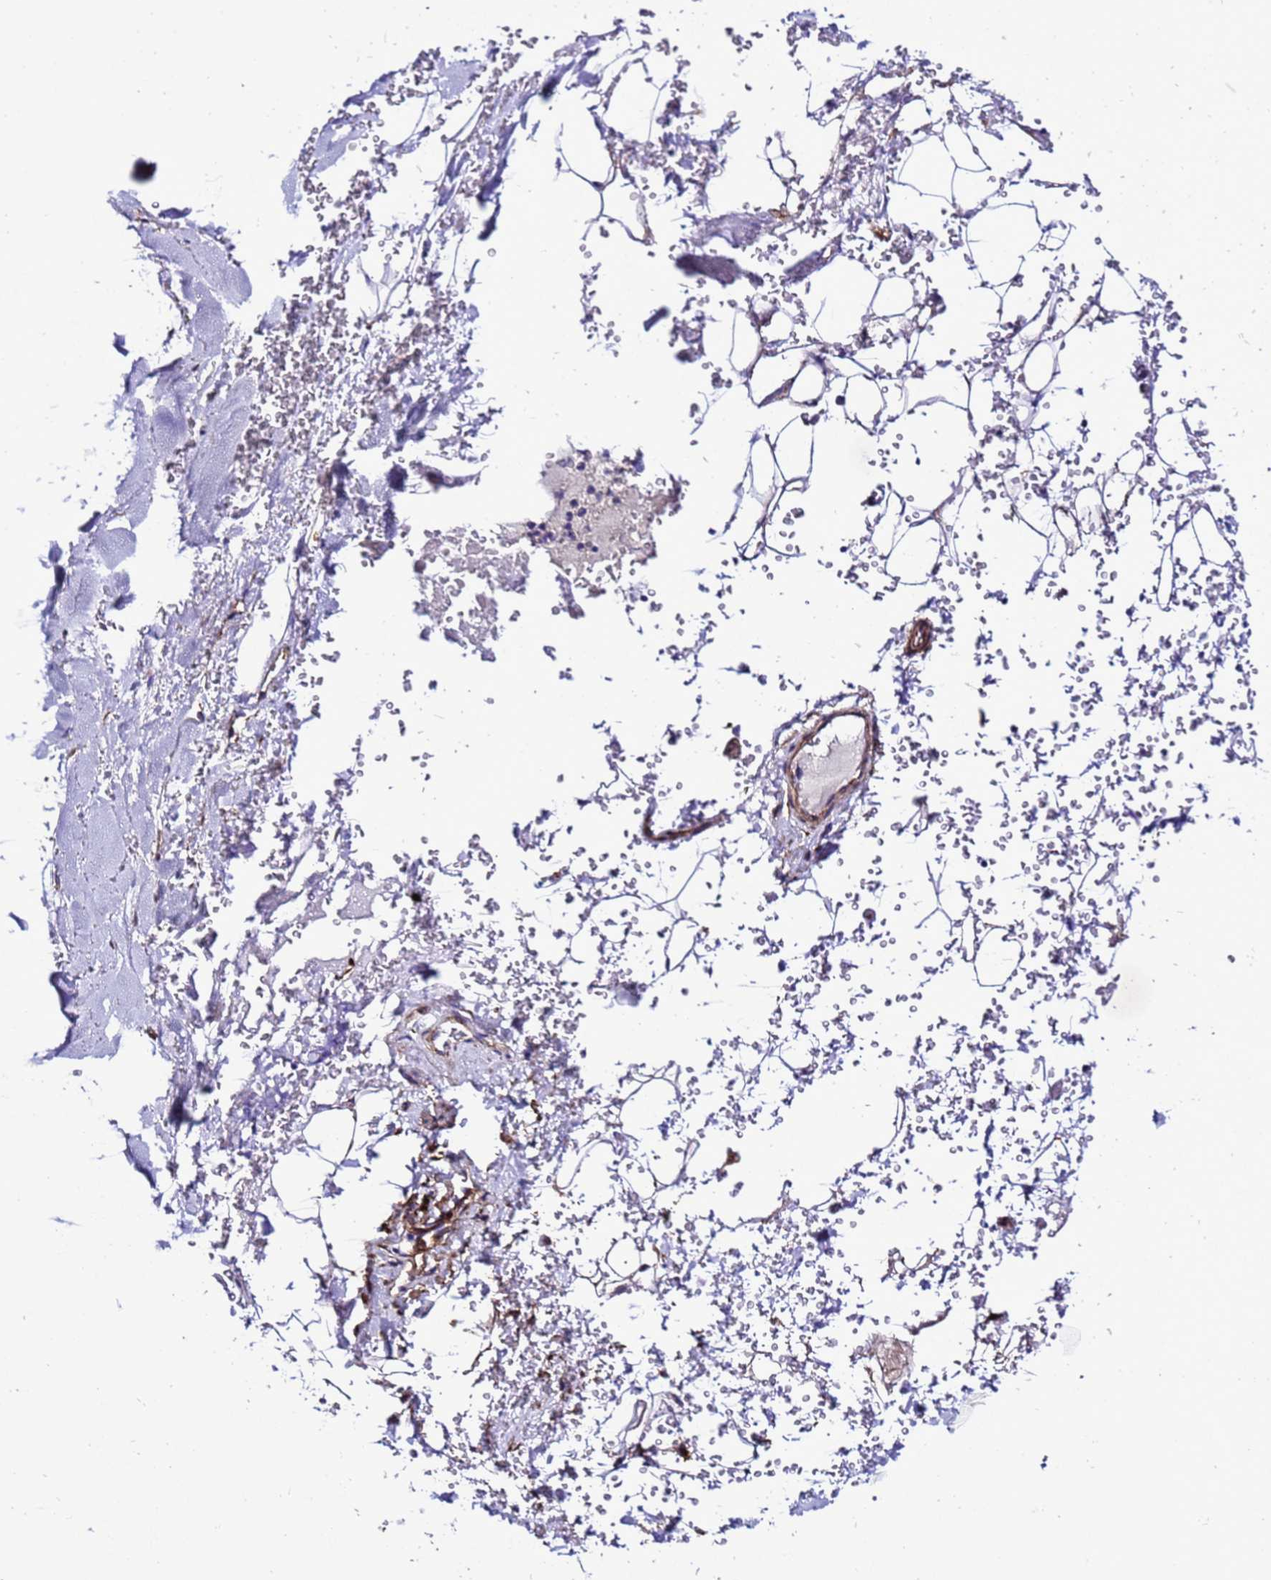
{"staining": {"intensity": "weak", "quantity": "25%-75%", "location": "cytoplasmic/membranous"}, "tissue": "adipose tissue", "cell_type": "Adipocytes", "image_type": "normal", "snomed": [{"axis": "morphology", "description": "Normal tissue, NOS"}, {"axis": "topography", "description": "Cartilage tissue"}], "caption": "Brown immunohistochemical staining in unremarkable human adipose tissue shows weak cytoplasmic/membranous positivity in about 25%-75% of adipocytes. Nuclei are stained in blue.", "gene": "GZF1", "patient": {"sex": "female", "age": 63}}